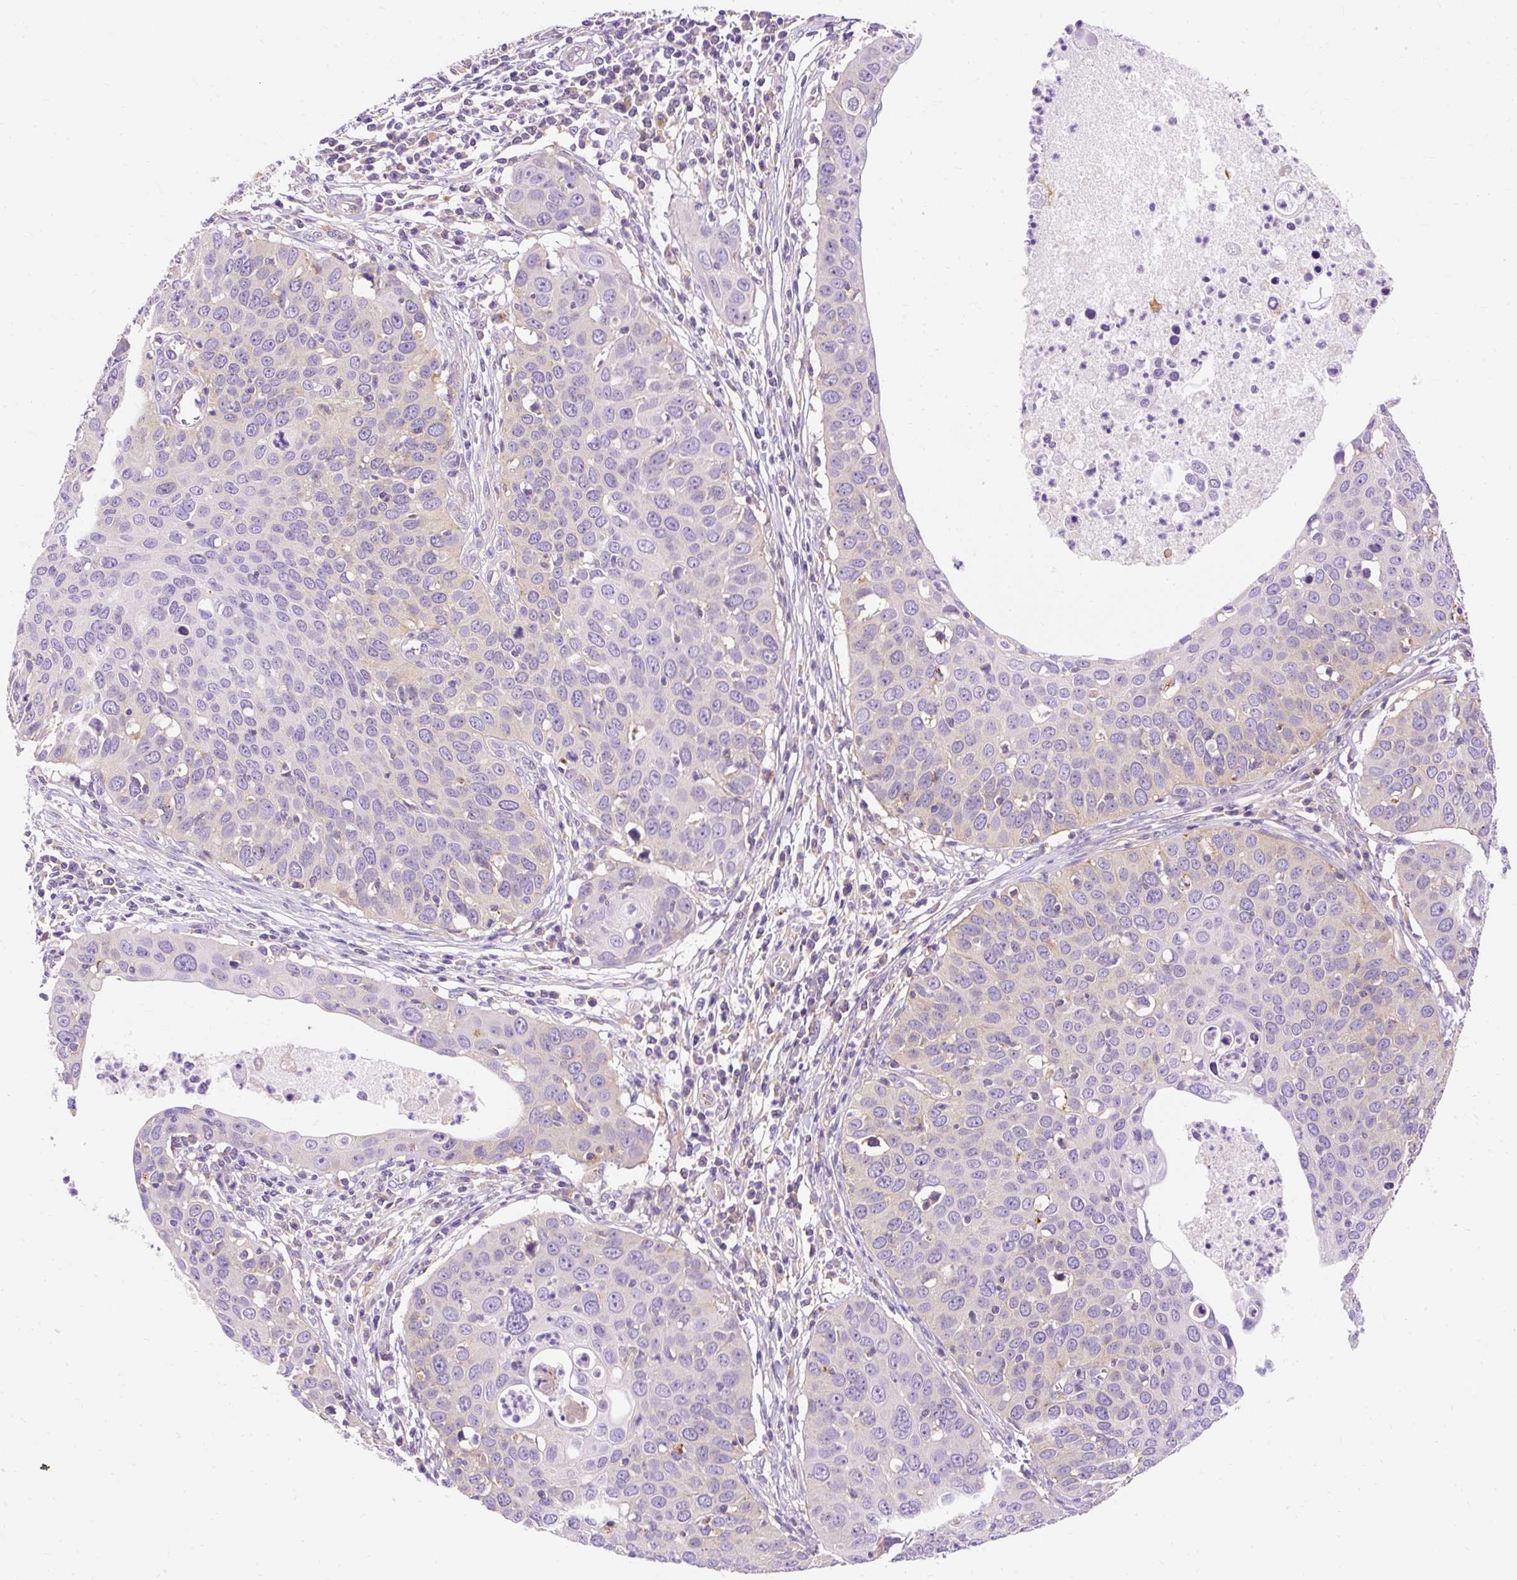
{"staining": {"intensity": "negative", "quantity": "none", "location": "none"}, "tissue": "cervical cancer", "cell_type": "Tumor cells", "image_type": "cancer", "snomed": [{"axis": "morphology", "description": "Squamous cell carcinoma, NOS"}, {"axis": "topography", "description": "Cervix"}], "caption": "A high-resolution photomicrograph shows immunohistochemistry (IHC) staining of cervical cancer, which reveals no significant staining in tumor cells.", "gene": "OR4K15", "patient": {"sex": "female", "age": 36}}